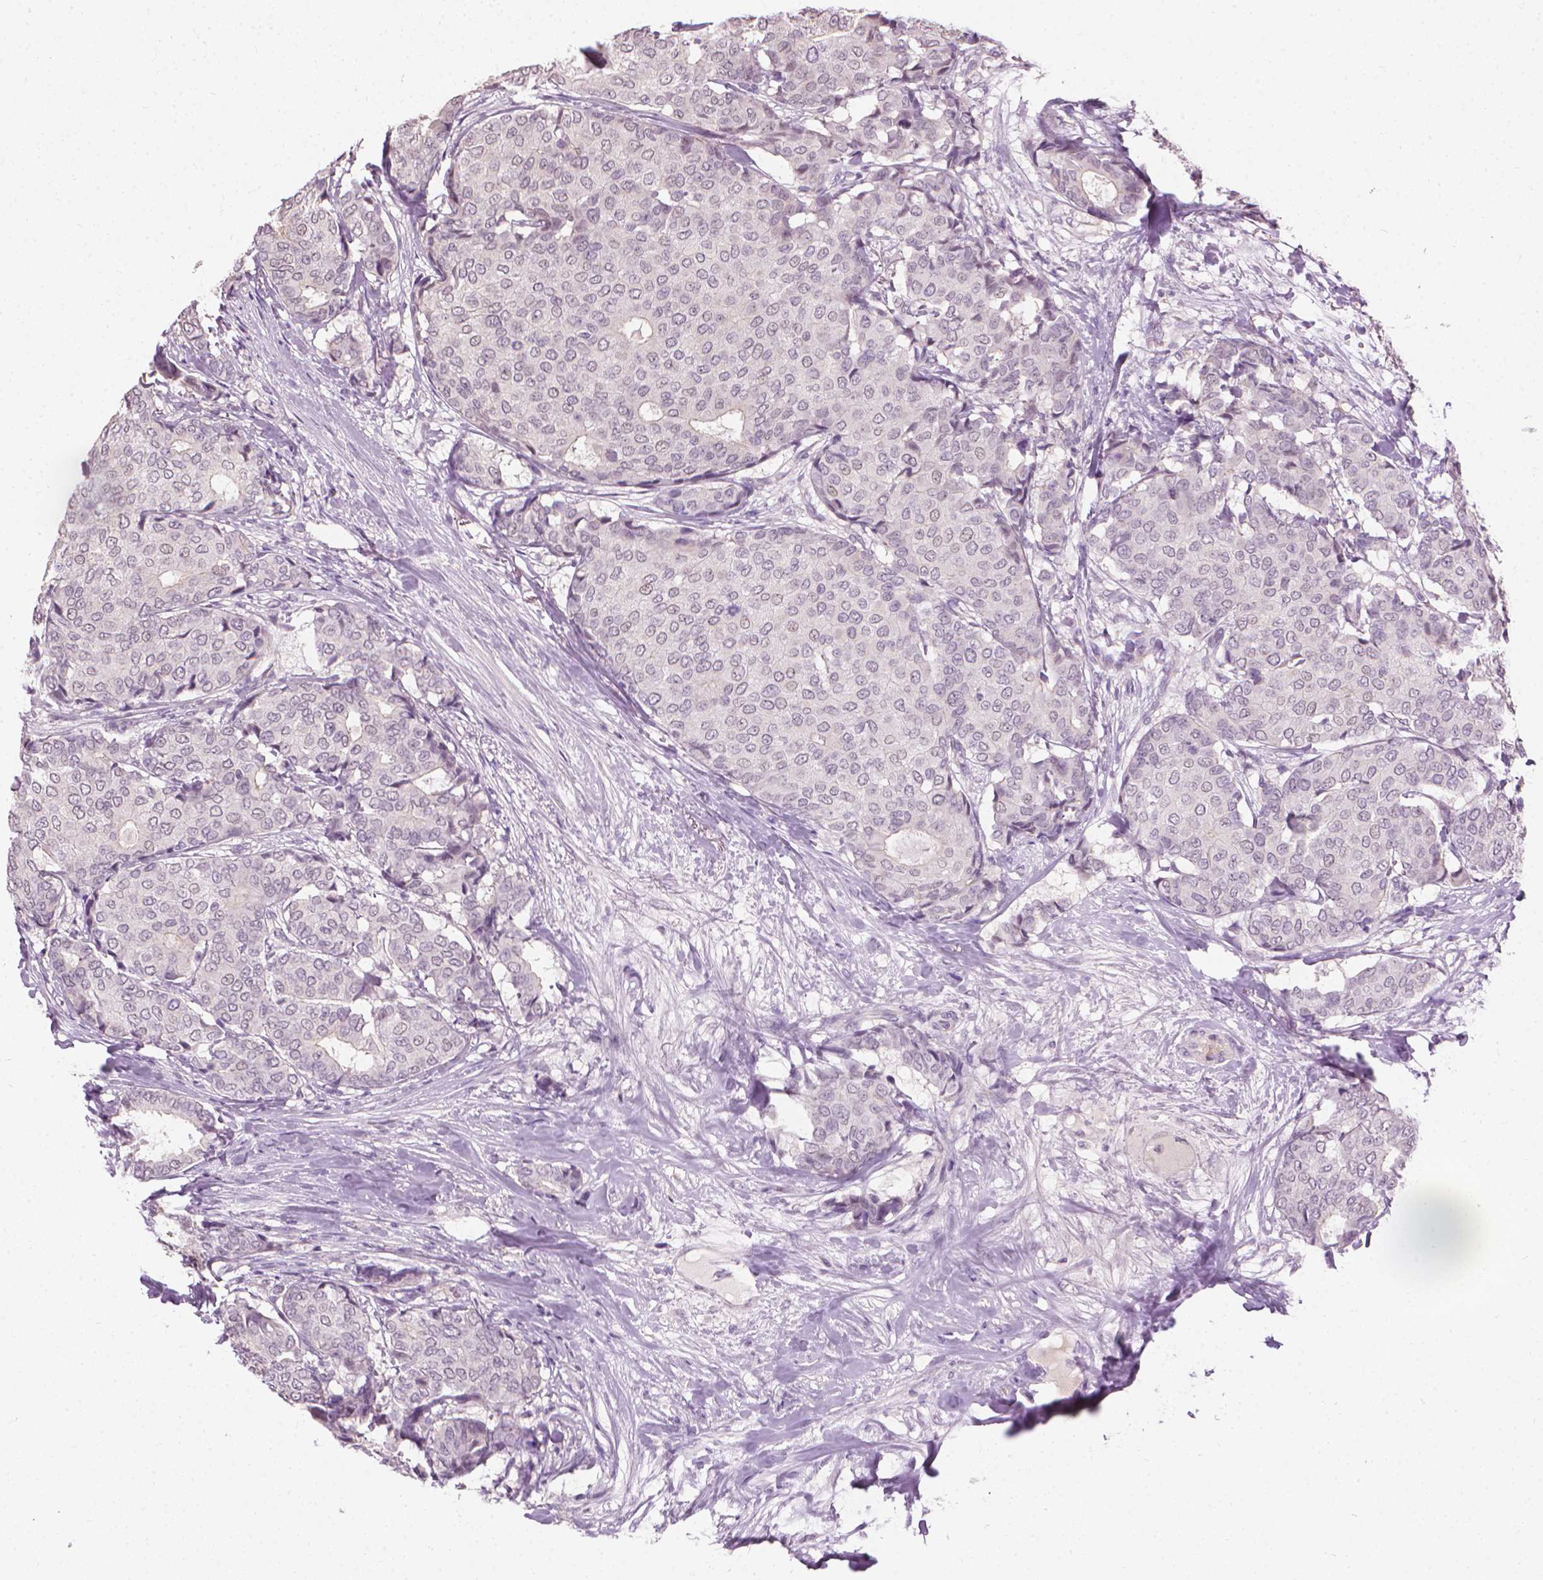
{"staining": {"intensity": "negative", "quantity": "none", "location": "none"}, "tissue": "breast cancer", "cell_type": "Tumor cells", "image_type": "cancer", "snomed": [{"axis": "morphology", "description": "Duct carcinoma"}, {"axis": "topography", "description": "Breast"}], "caption": "Tumor cells show no significant staining in breast cancer (infiltrating ductal carcinoma).", "gene": "SAXO2", "patient": {"sex": "female", "age": 75}}